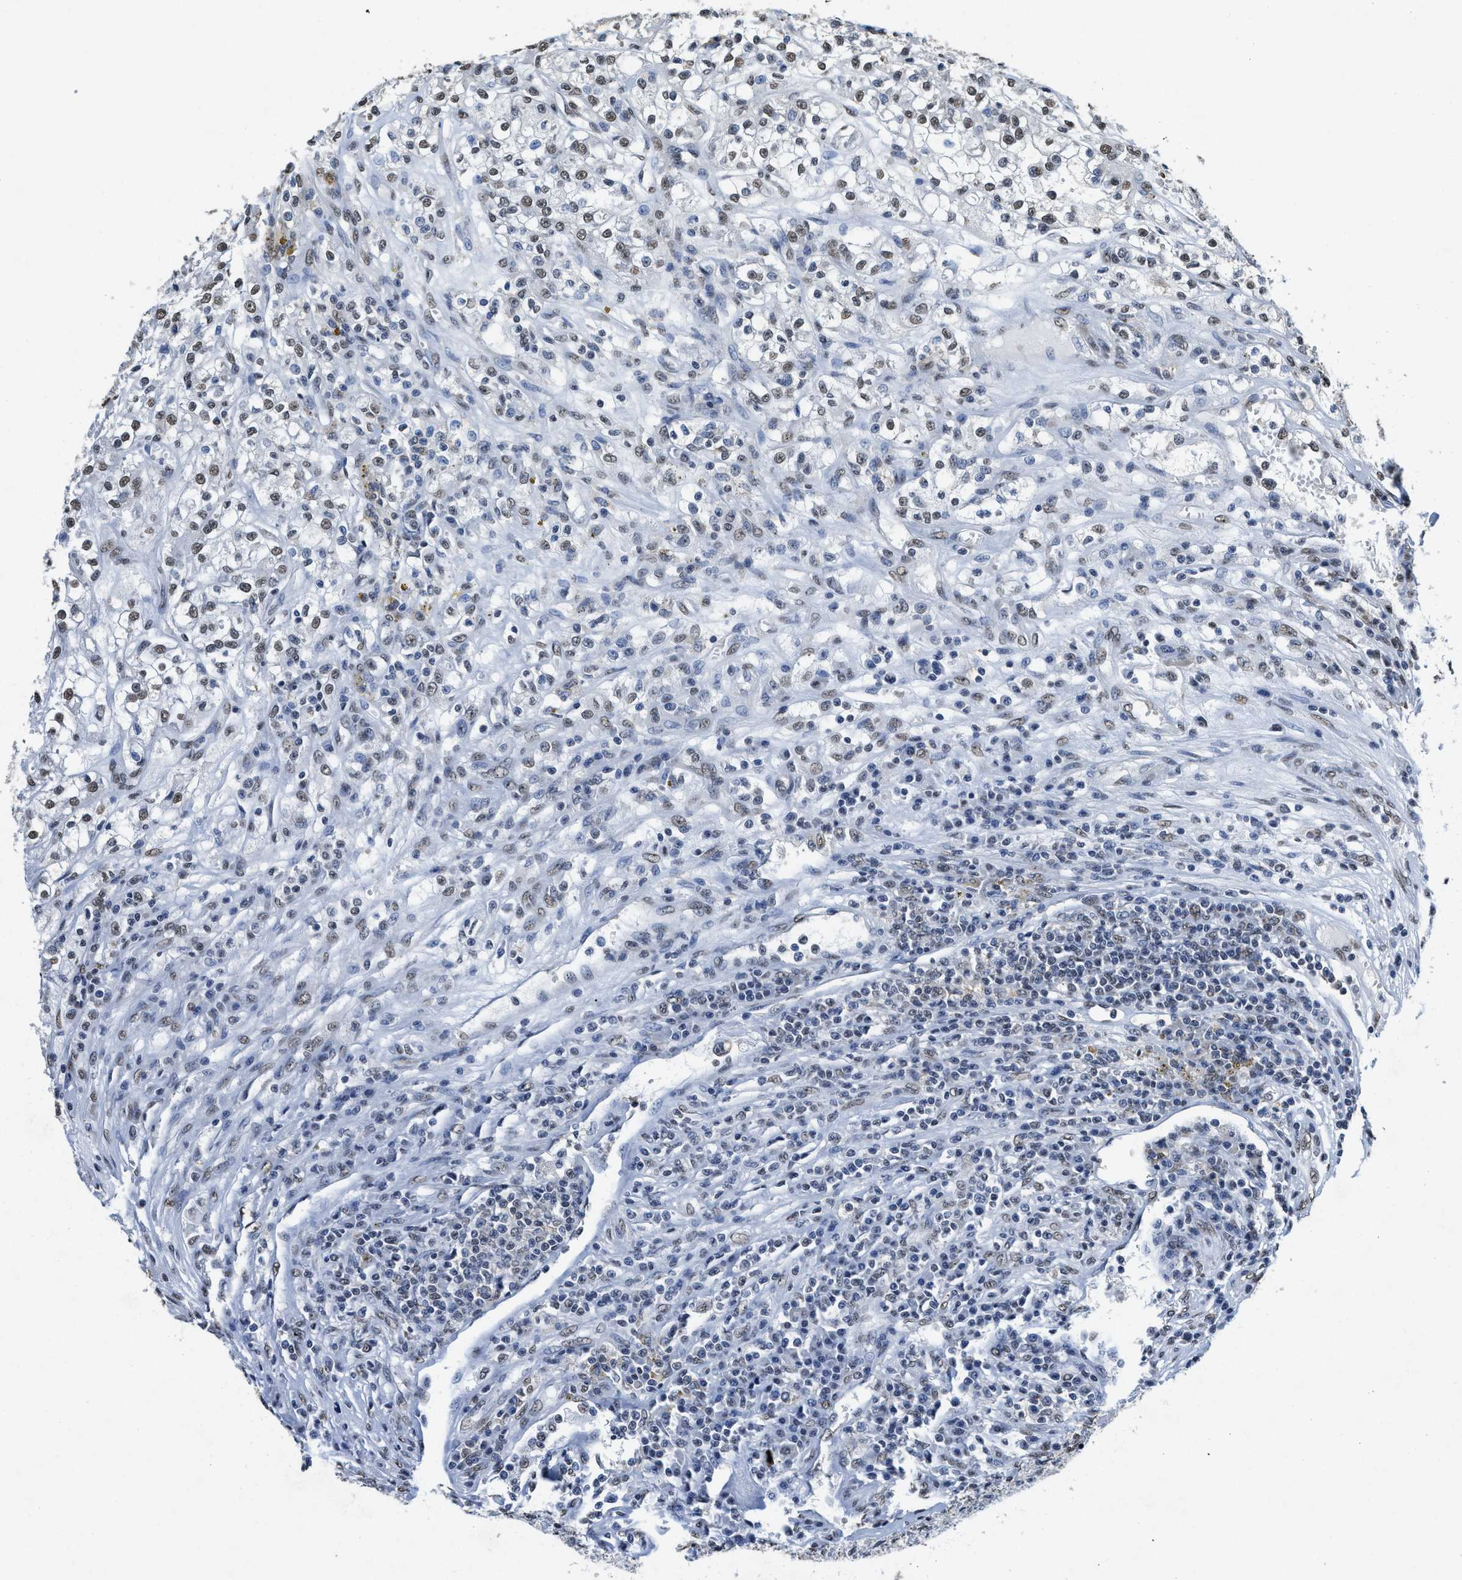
{"staining": {"intensity": "weak", "quantity": "25%-75%", "location": "nuclear"}, "tissue": "renal cancer", "cell_type": "Tumor cells", "image_type": "cancer", "snomed": [{"axis": "morphology", "description": "Adenocarcinoma, NOS"}, {"axis": "topography", "description": "Kidney"}], "caption": "This is an image of immunohistochemistry (IHC) staining of renal adenocarcinoma, which shows weak positivity in the nuclear of tumor cells.", "gene": "SUPT16H", "patient": {"sex": "female", "age": 52}}